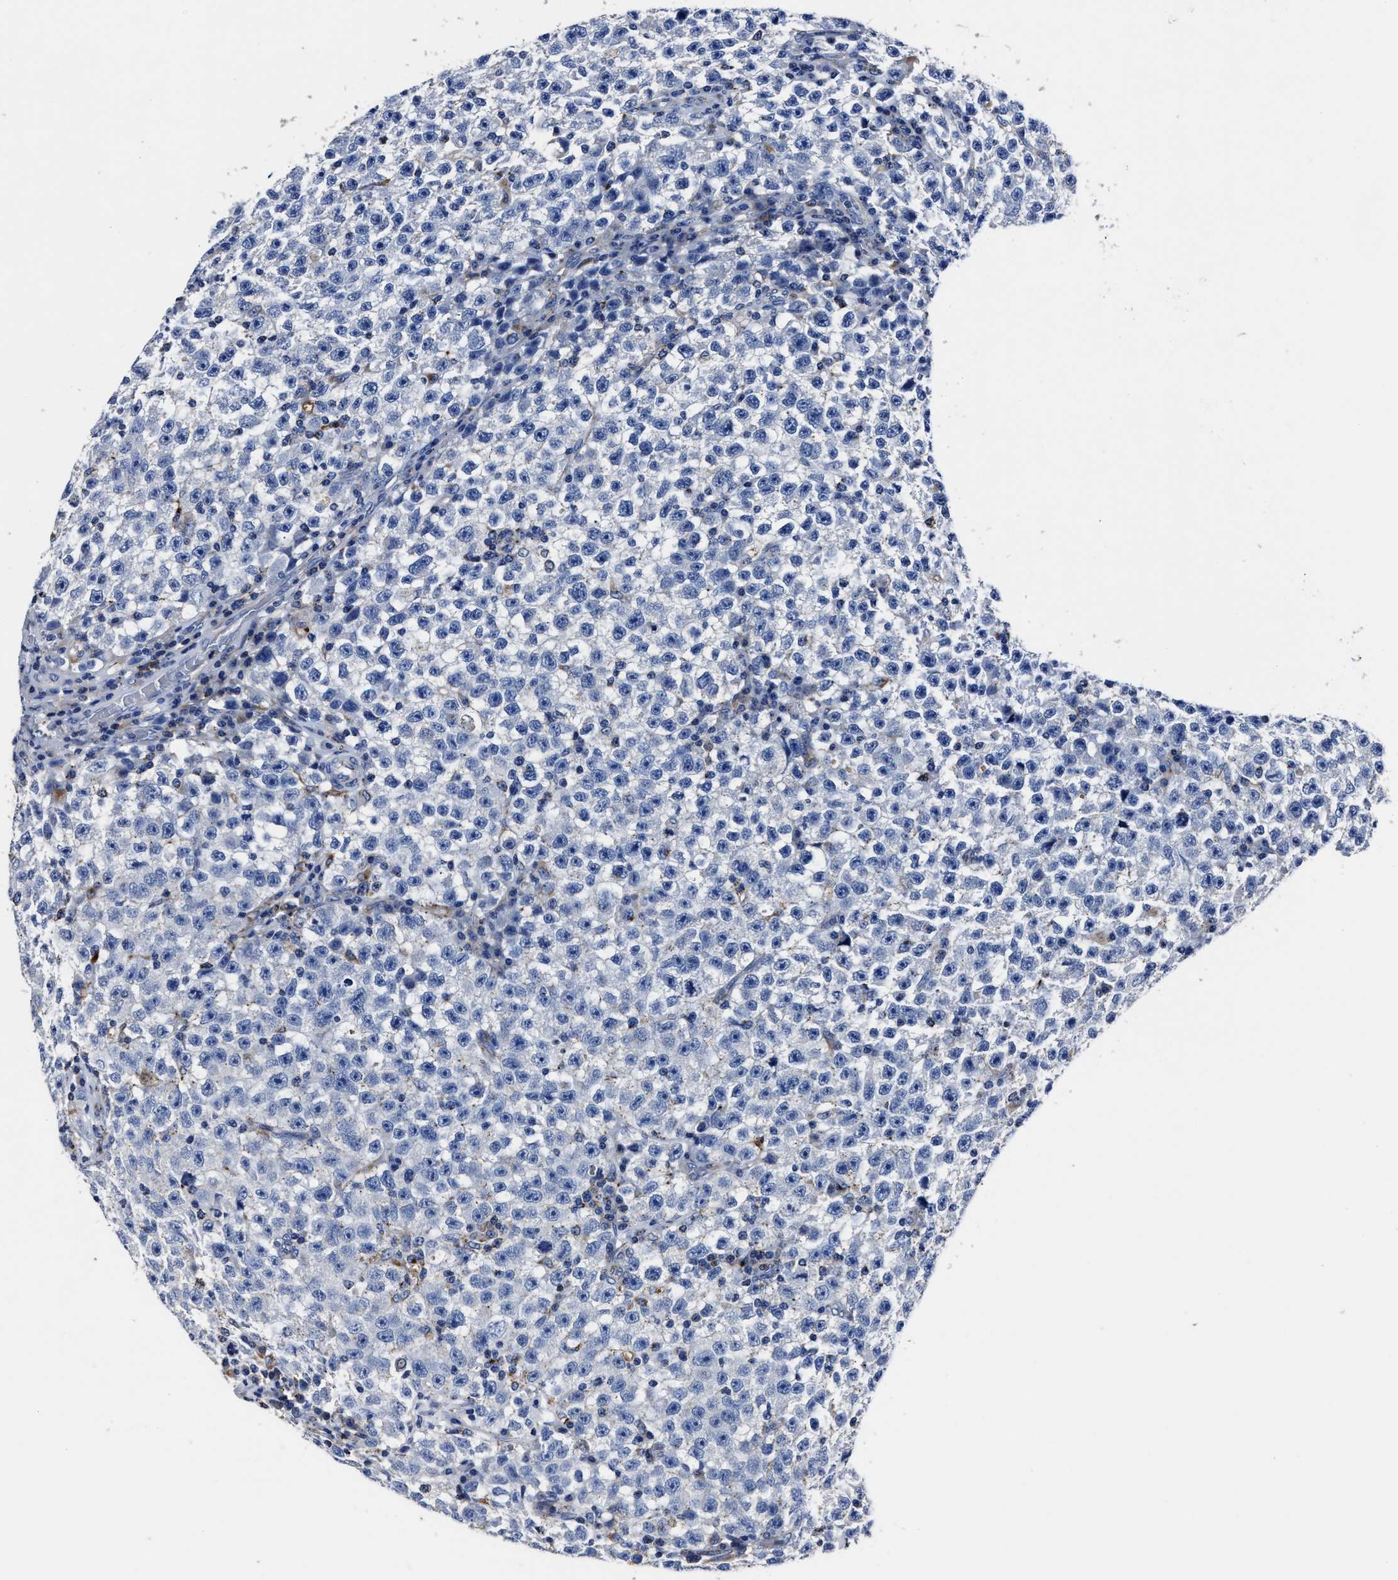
{"staining": {"intensity": "negative", "quantity": "none", "location": "none"}, "tissue": "testis cancer", "cell_type": "Tumor cells", "image_type": "cancer", "snomed": [{"axis": "morphology", "description": "Seminoma, NOS"}, {"axis": "topography", "description": "Testis"}], "caption": "The image reveals no staining of tumor cells in testis cancer (seminoma). (DAB (3,3'-diaminobenzidine) immunohistochemistry visualized using brightfield microscopy, high magnification).", "gene": "LAMTOR4", "patient": {"sex": "male", "age": 22}}